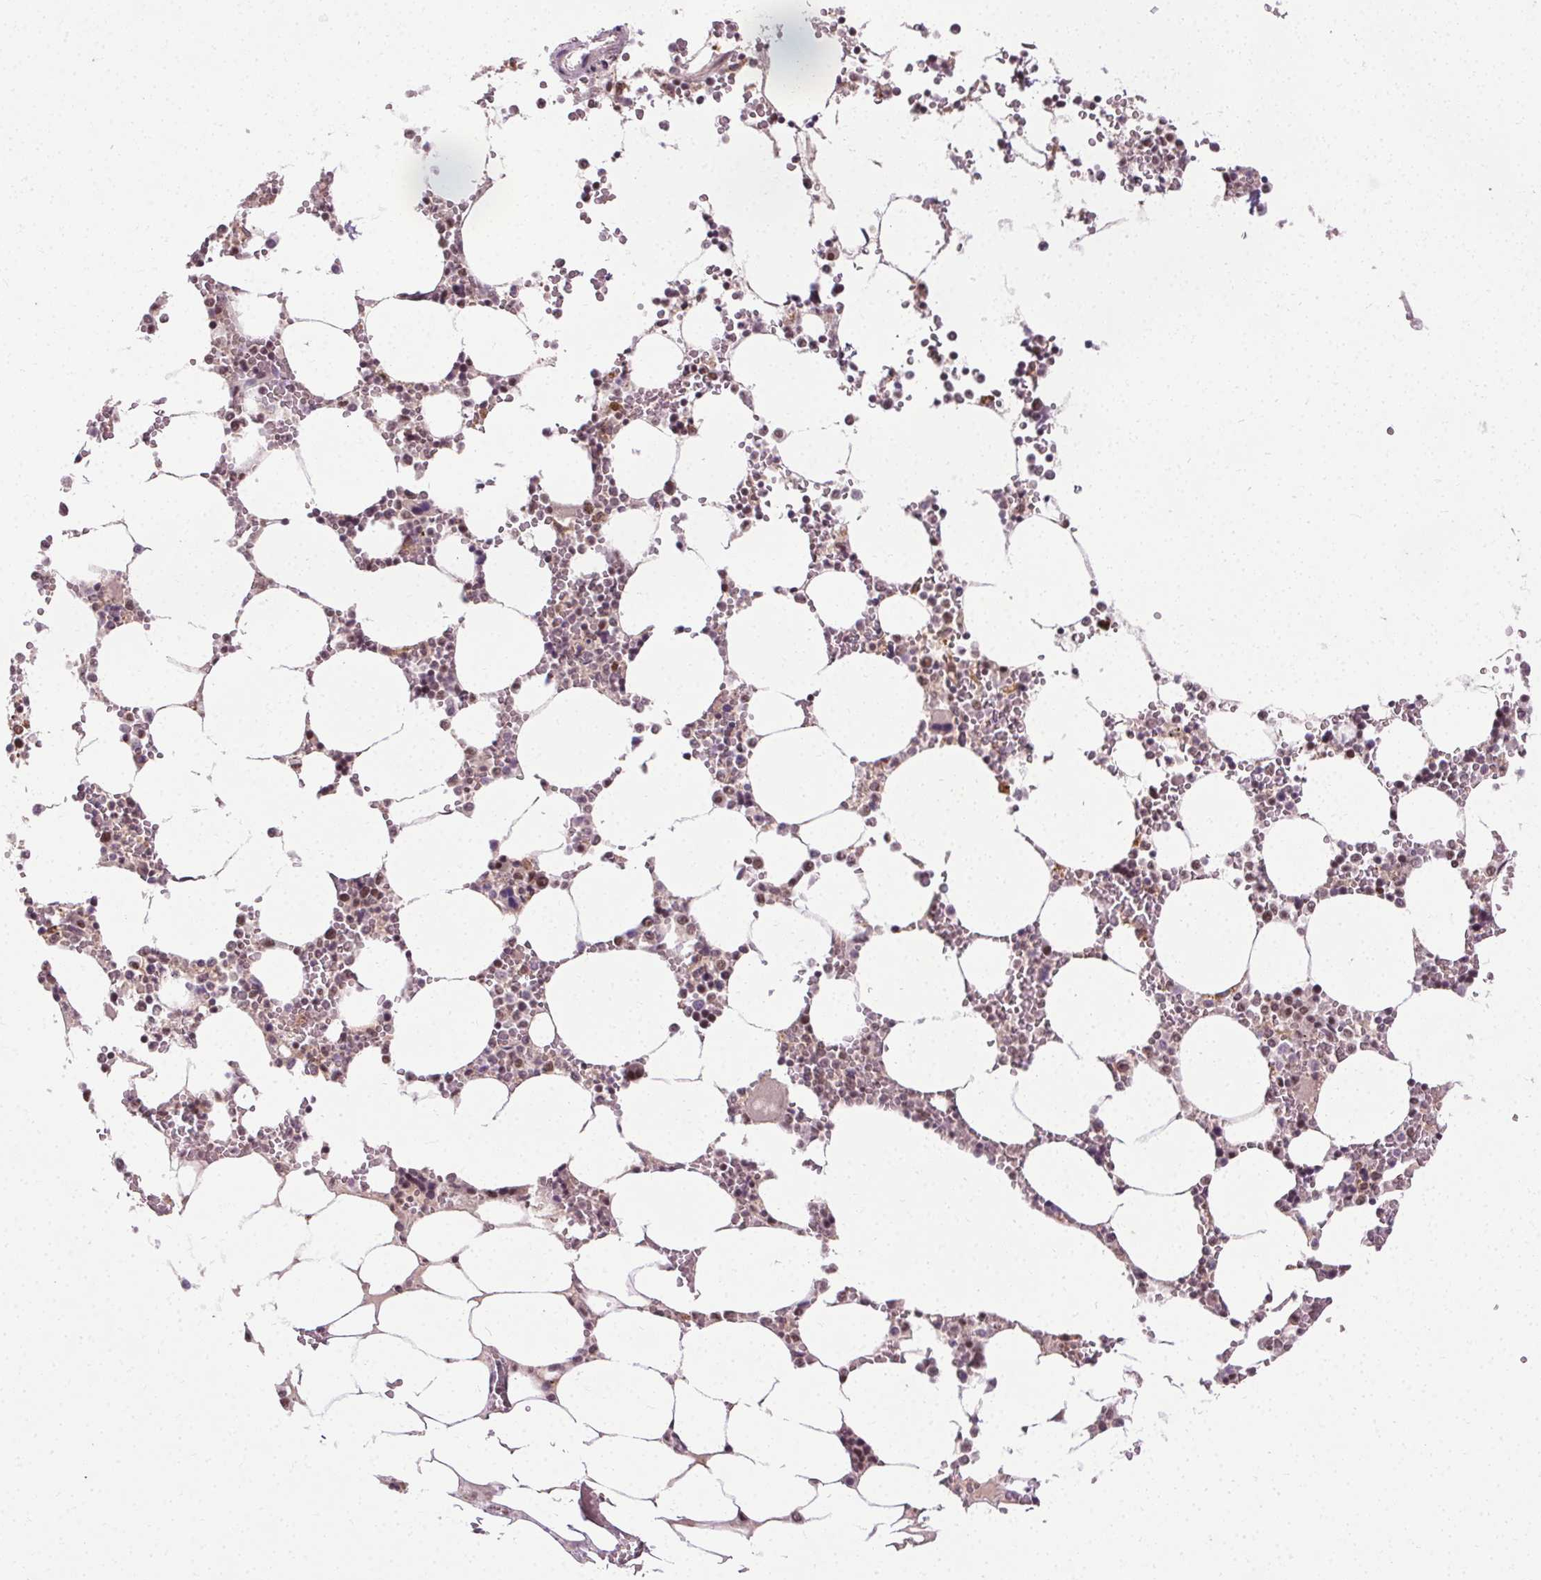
{"staining": {"intensity": "moderate", "quantity": "<25%", "location": "nuclear"}, "tissue": "bone marrow", "cell_type": "Hematopoietic cells", "image_type": "normal", "snomed": [{"axis": "morphology", "description": "Normal tissue, NOS"}, {"axis": "topography", "description": "Bone marrow"}], "caption": "Human bone marrow stained with a brown dye reveals moderate nuclear positive expression in about <25% of hematopoietic cells.", "gene": "MED6", "patient": {"sex": "male", "age": 64}}